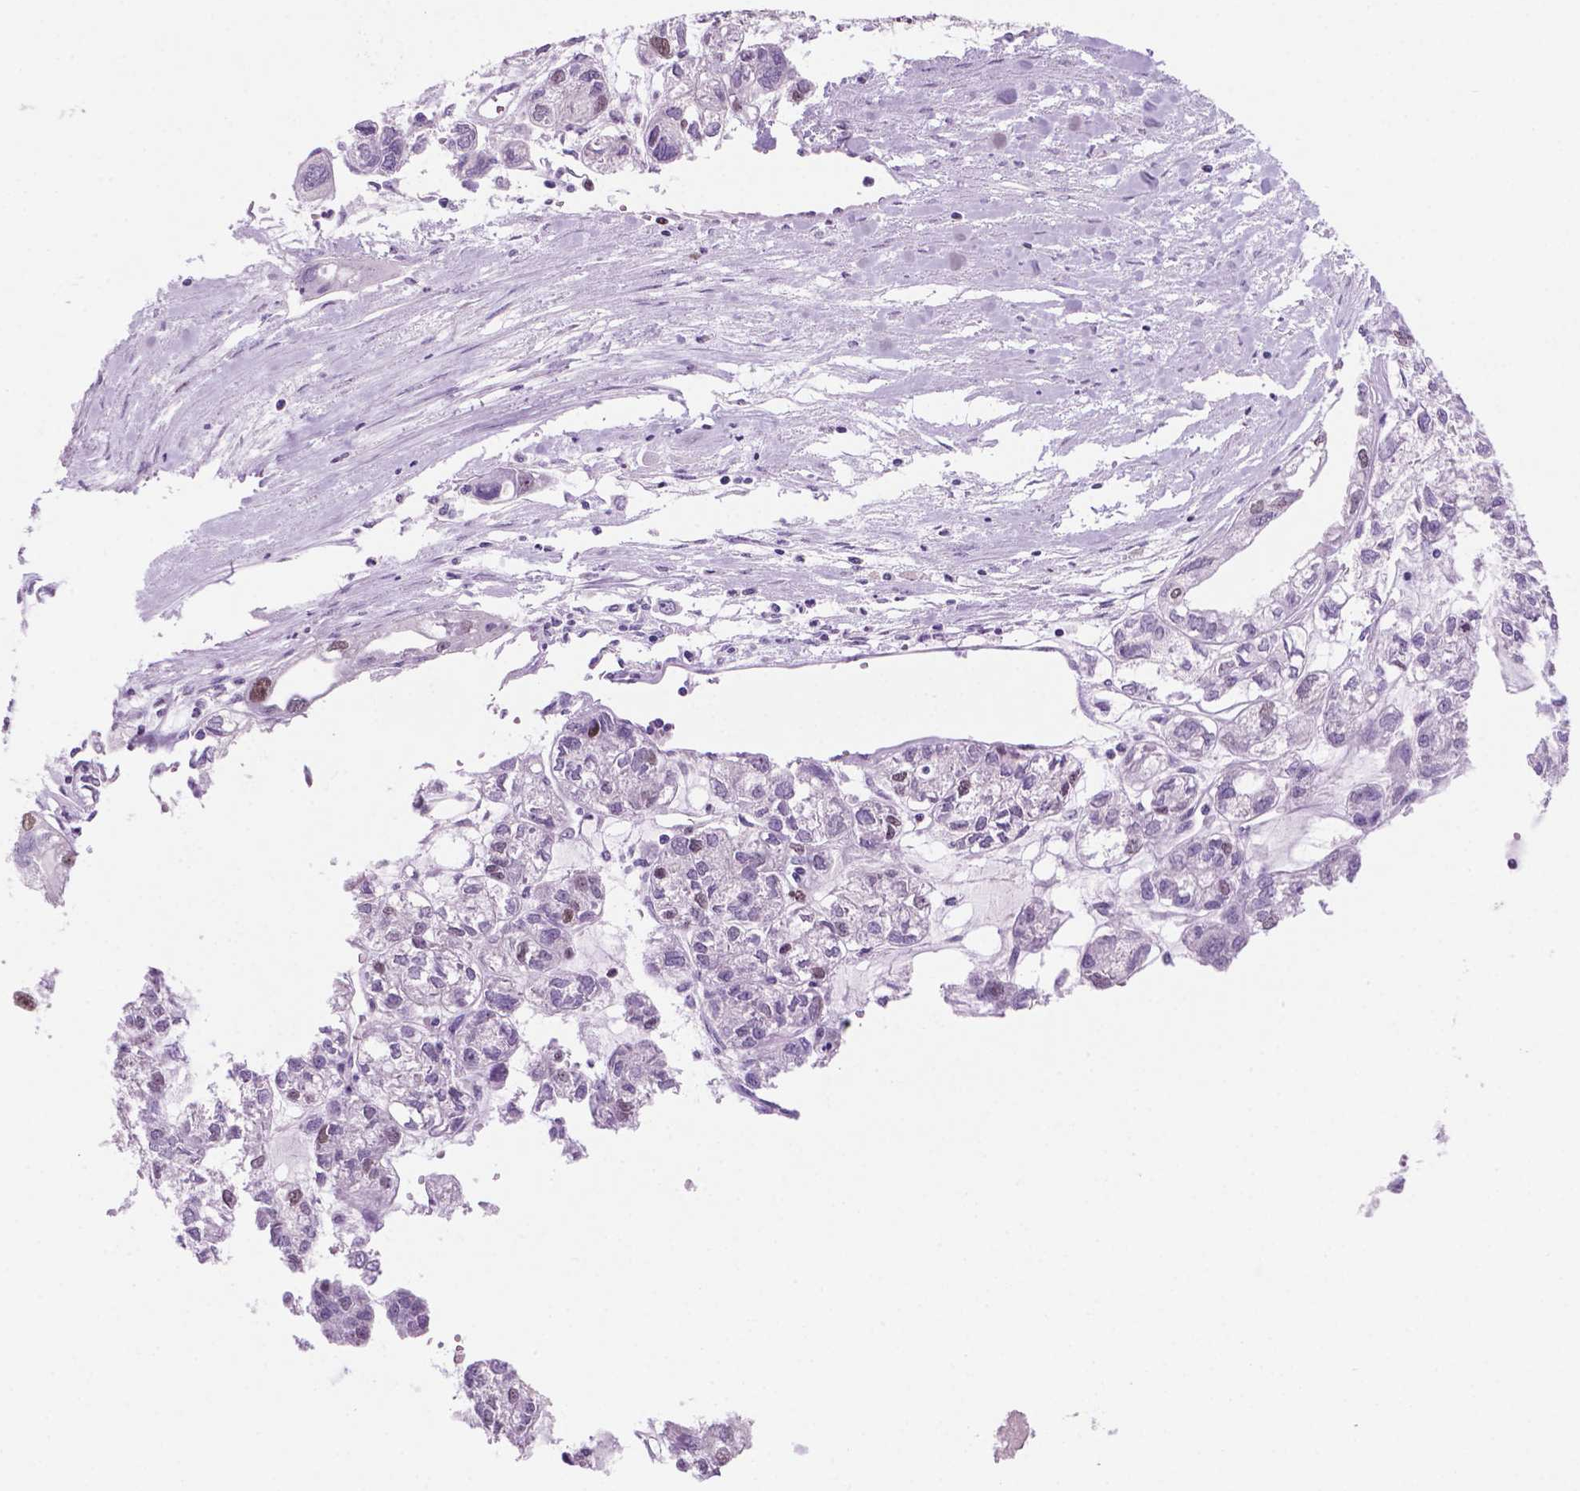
{"staining": {"intensity": "negative", "quantity": "none", "location": "none"}, "tissue": "ovarian cancer", "cell_type": "Tumor cells", "image_type": "cancer", "snomed": [{"axis": "morphology", "description": "Carcinoma, endometroid"}, {"axis": "topography", "description": "Ovary"}], "caption": "Tumor cells are negative for brown protein staining in ovarian endometroid carcinoma.", "gene": "NCAPH2", "patient": {"sex": "female", "age": 64}}